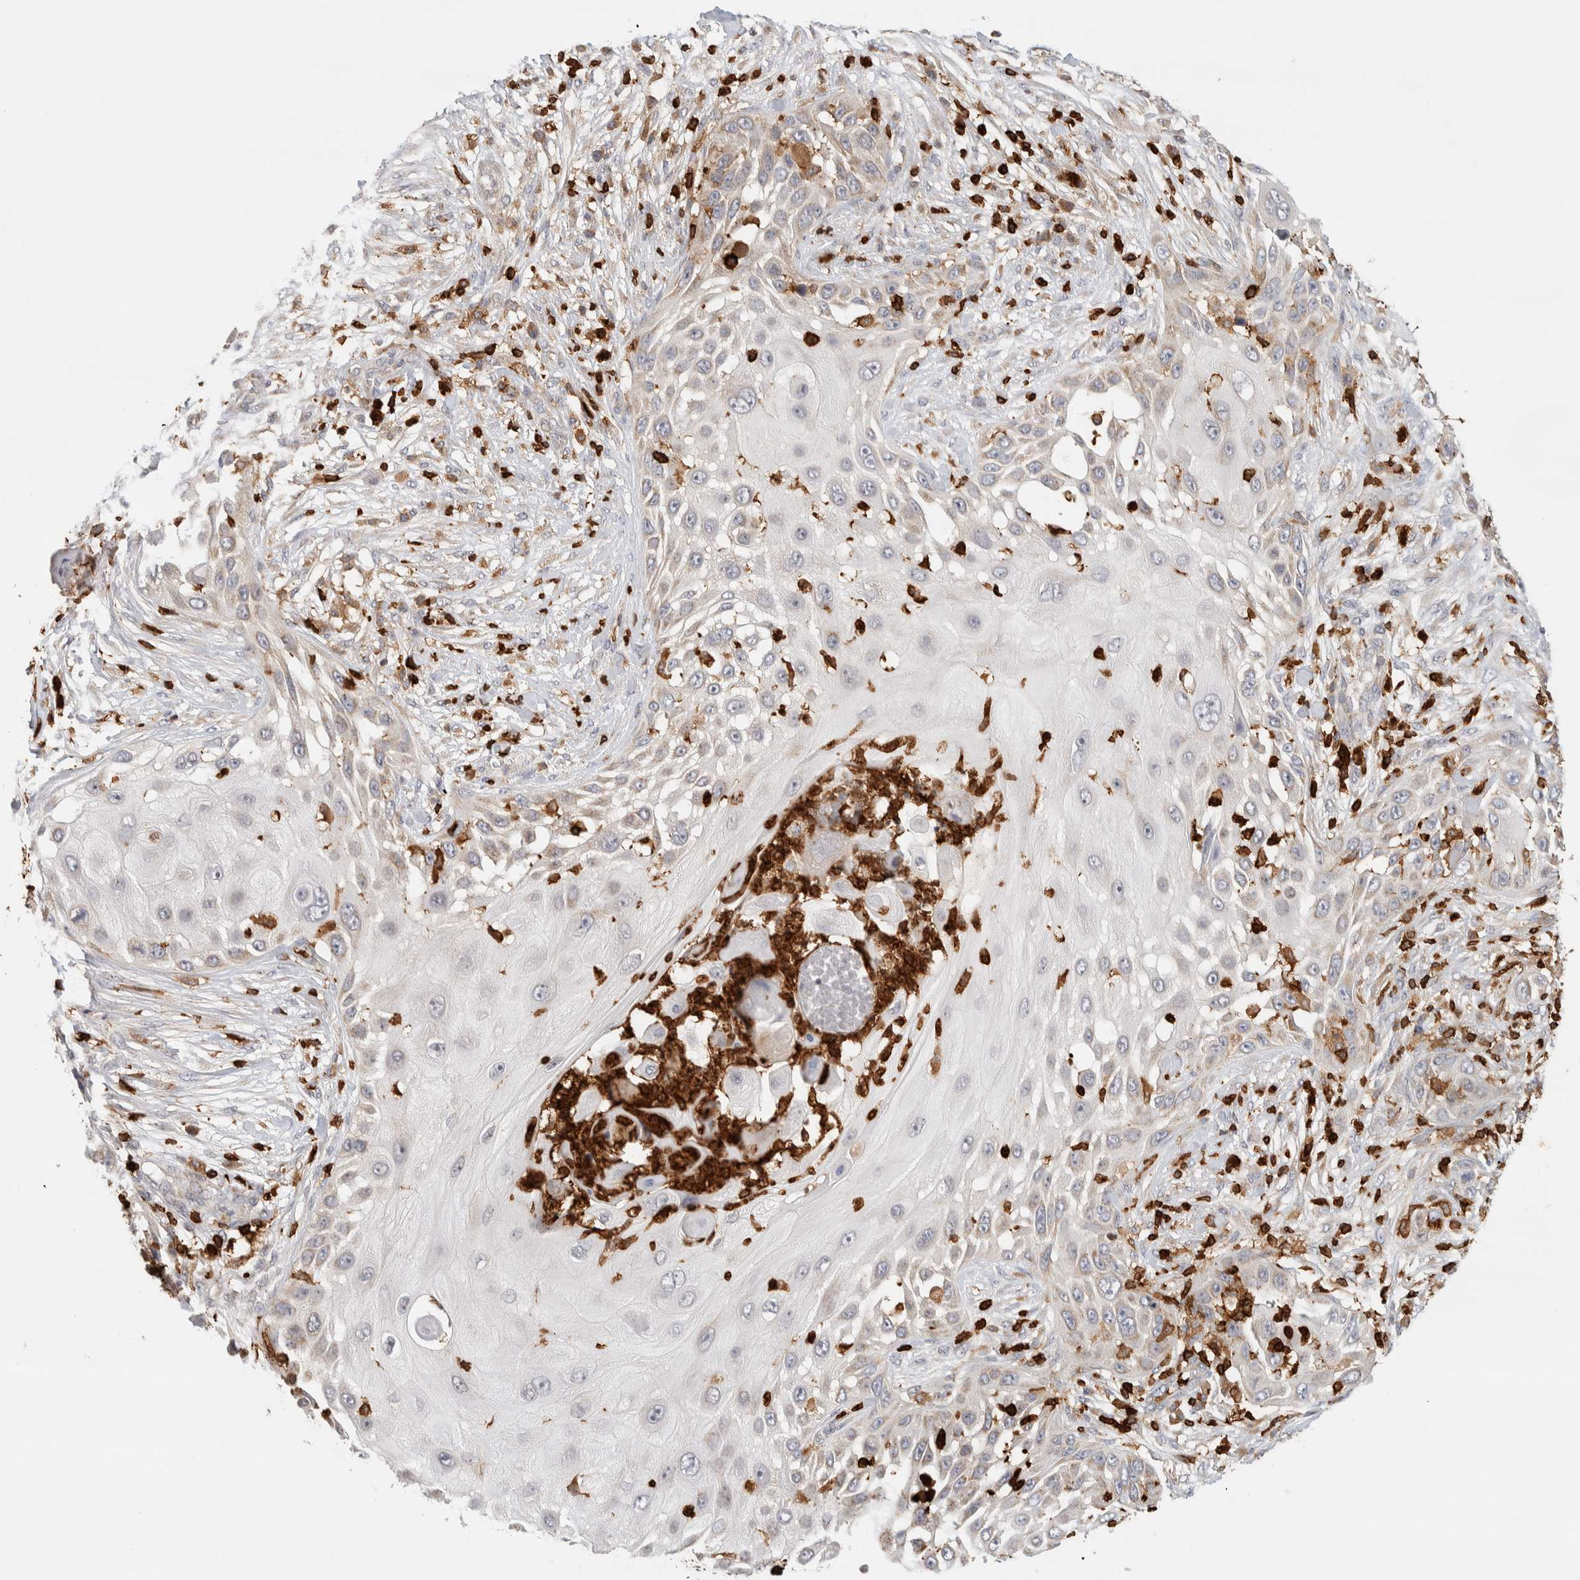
{"staining": {"intensity": "weak", "quantity": "25%-75%", "location": "cytoplasmic/membranous"}, "tissue": "skin cancer", "cell_type": "Tumor cells", "image_type": "cancer", "snomed": [{"axis": "morphology", "description": "Squamous cell carcinoma, NOS"}, {"axis": "topography", "description": "Skin"}], "caption": "Immunohistochemistry (DAB (3,3'-diaminobenzidine)) staining of human squamous cell carcinoma (skin) shows weak cytoplasmic/membranous protein positivity in about 25%-75% of tumor cells.", "gene": "RUNDC1", "patient": {"sex": "female", "age": 44}}